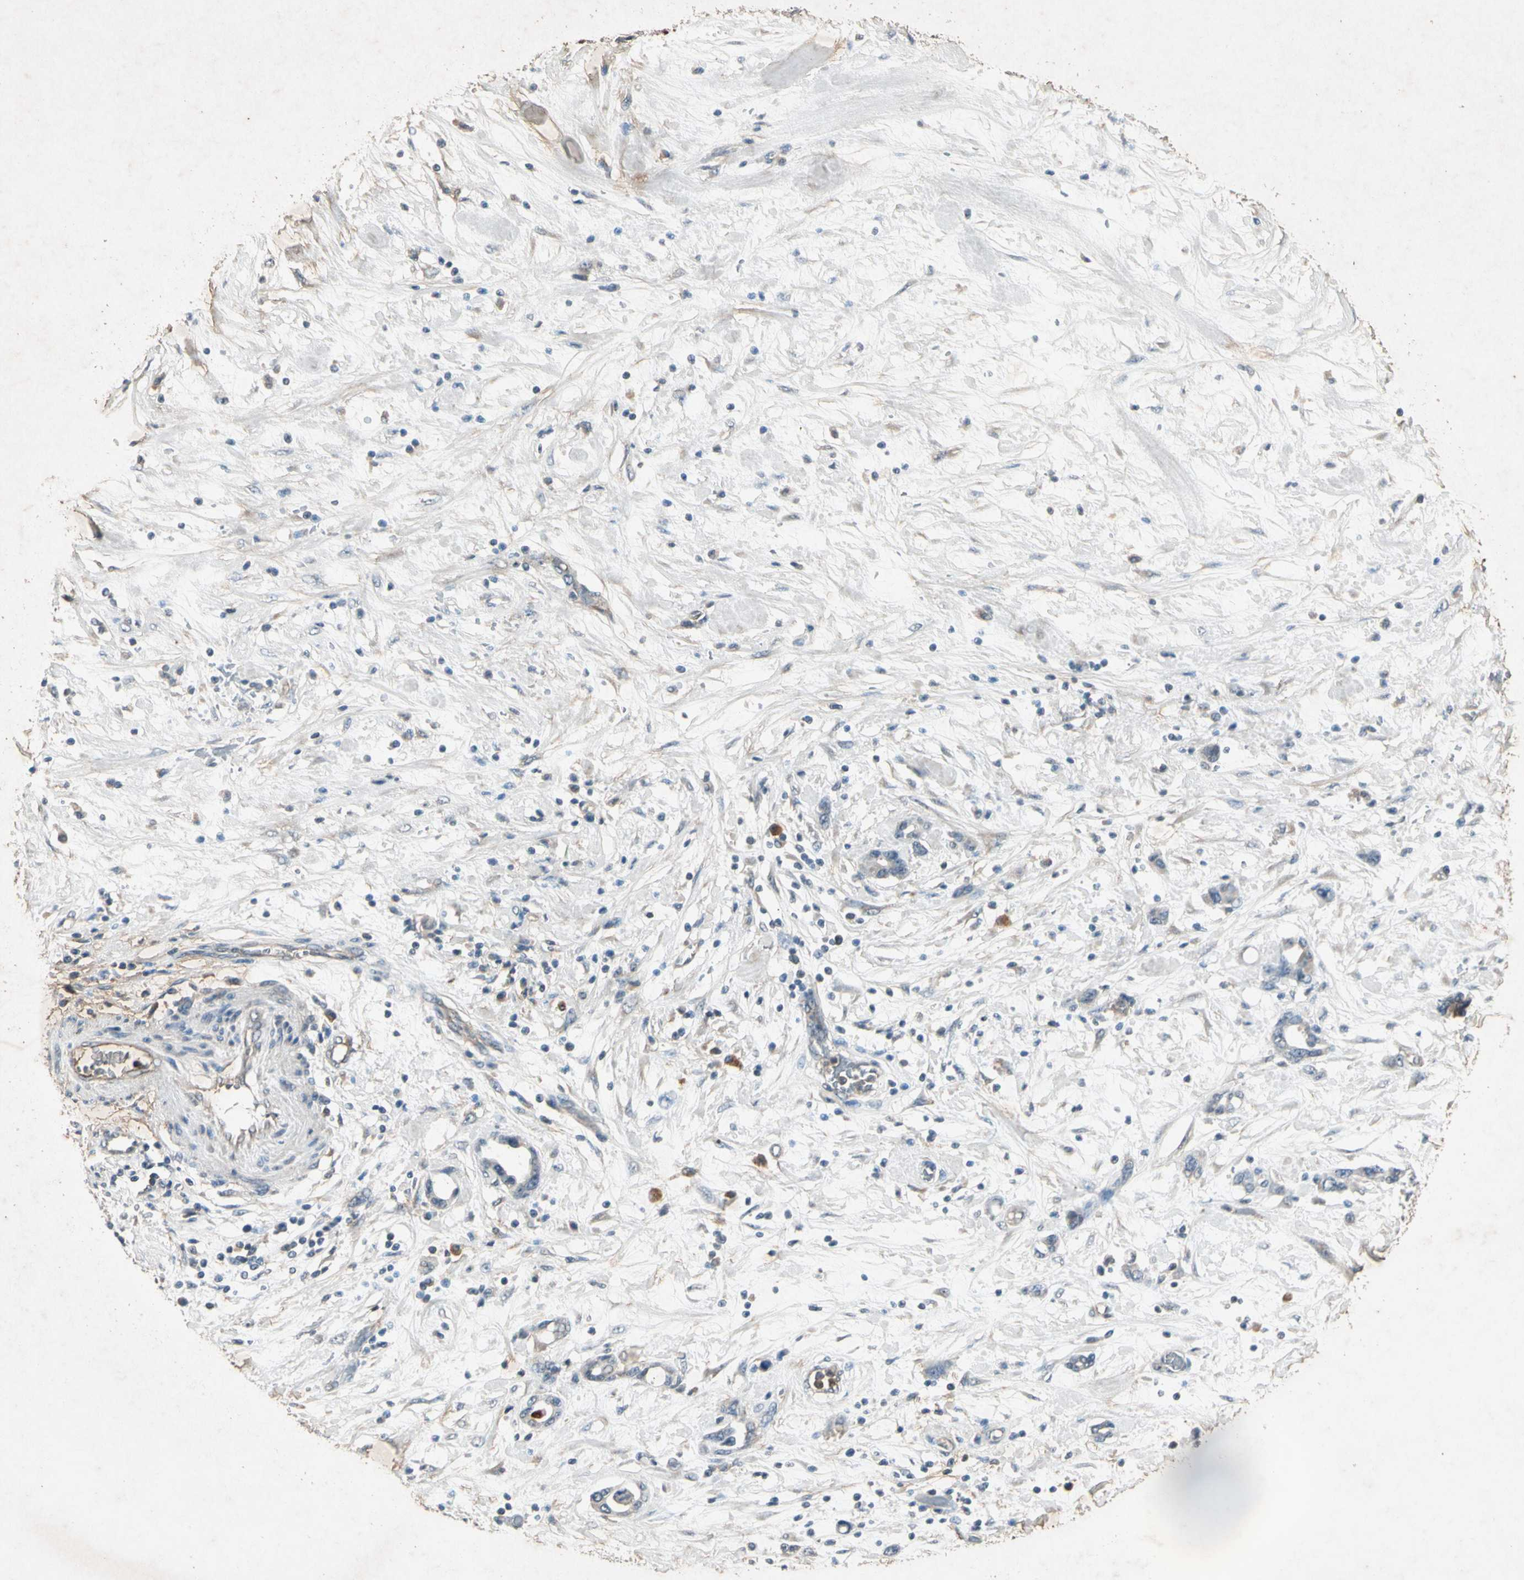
{"staining": {"intensity": "negative", "quantity": "none", "location": "none"}, "tissue": "pancreatic cancer", "cell_type": "Tumor cells", "image_type": "cancer", "snomed": [{"axis": "morphology", "description": "Adenocarcinoma, NOS"}, {"axis": "topography", "description": "Pancreas"}], "caption": "The immunohistochemistry micrograph has no significant positivity in tumor cells of adenocarcinoma (pancreatic) tissue. The staining was performed using DAB to visualize the protein expression in brown, while the nuclei were stained in blue with hematoxylin (Magnification: 20x).", "gene": "GPLD1", "patient": {"sex": "female", "age": 57}}